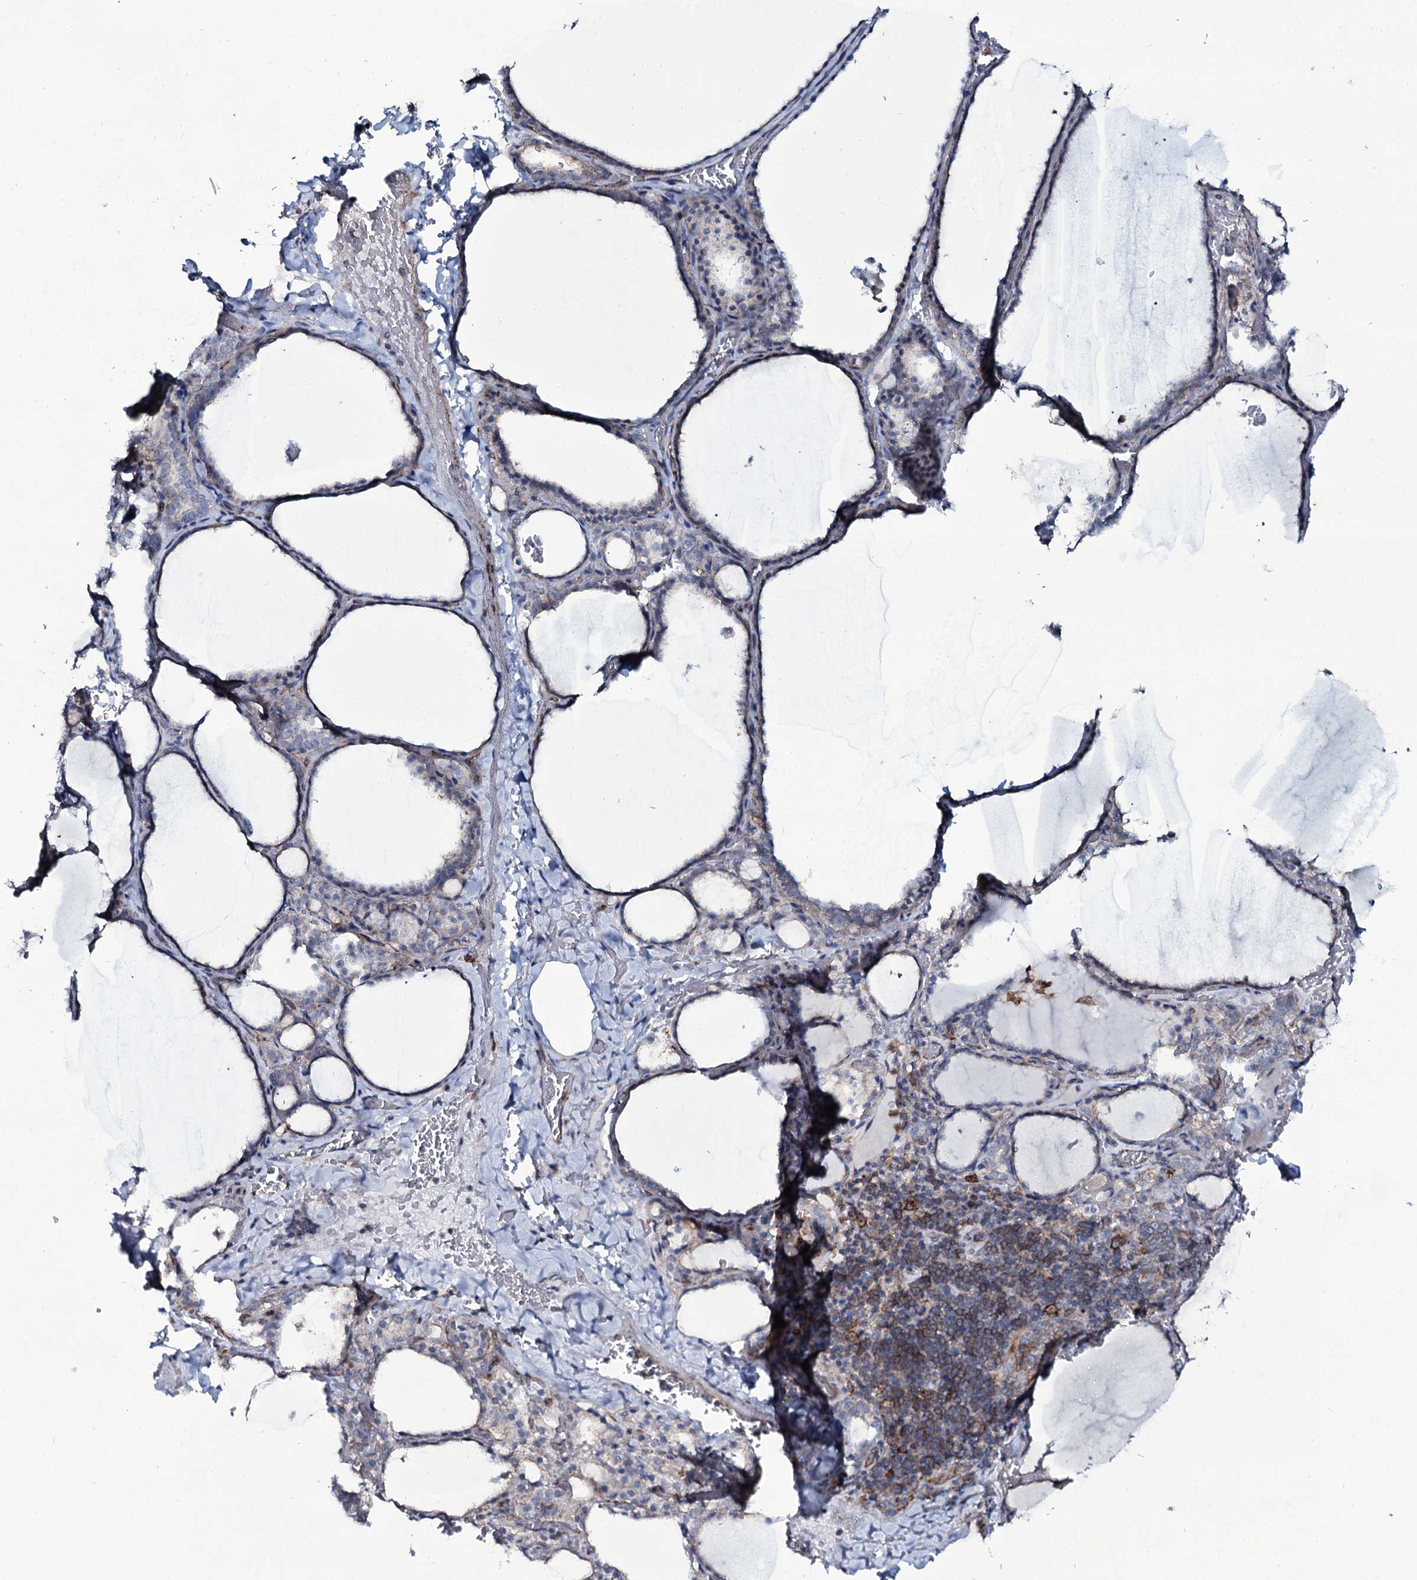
{"staining": {"intensity": "negative", "quantity": "none", "location": "none"}, "tissue": "thyroid gland", "cell_type": "Glandular cells", "image_type": "normal", "snomed": [{"axis": "morphology", "description": "Normal tissue, NOS"}, {"axis": "topography", "description": "Thyroid gland"}], "caption": "DAB (3,3'-diaminobenzidine) immunohistochemical staining of normal human thyroid gland displays no significant positivity in glandular cells. Nuclei are stained in blue.", "gene": "SNAP23", "patient": {"sex": "female", "age": 39}}